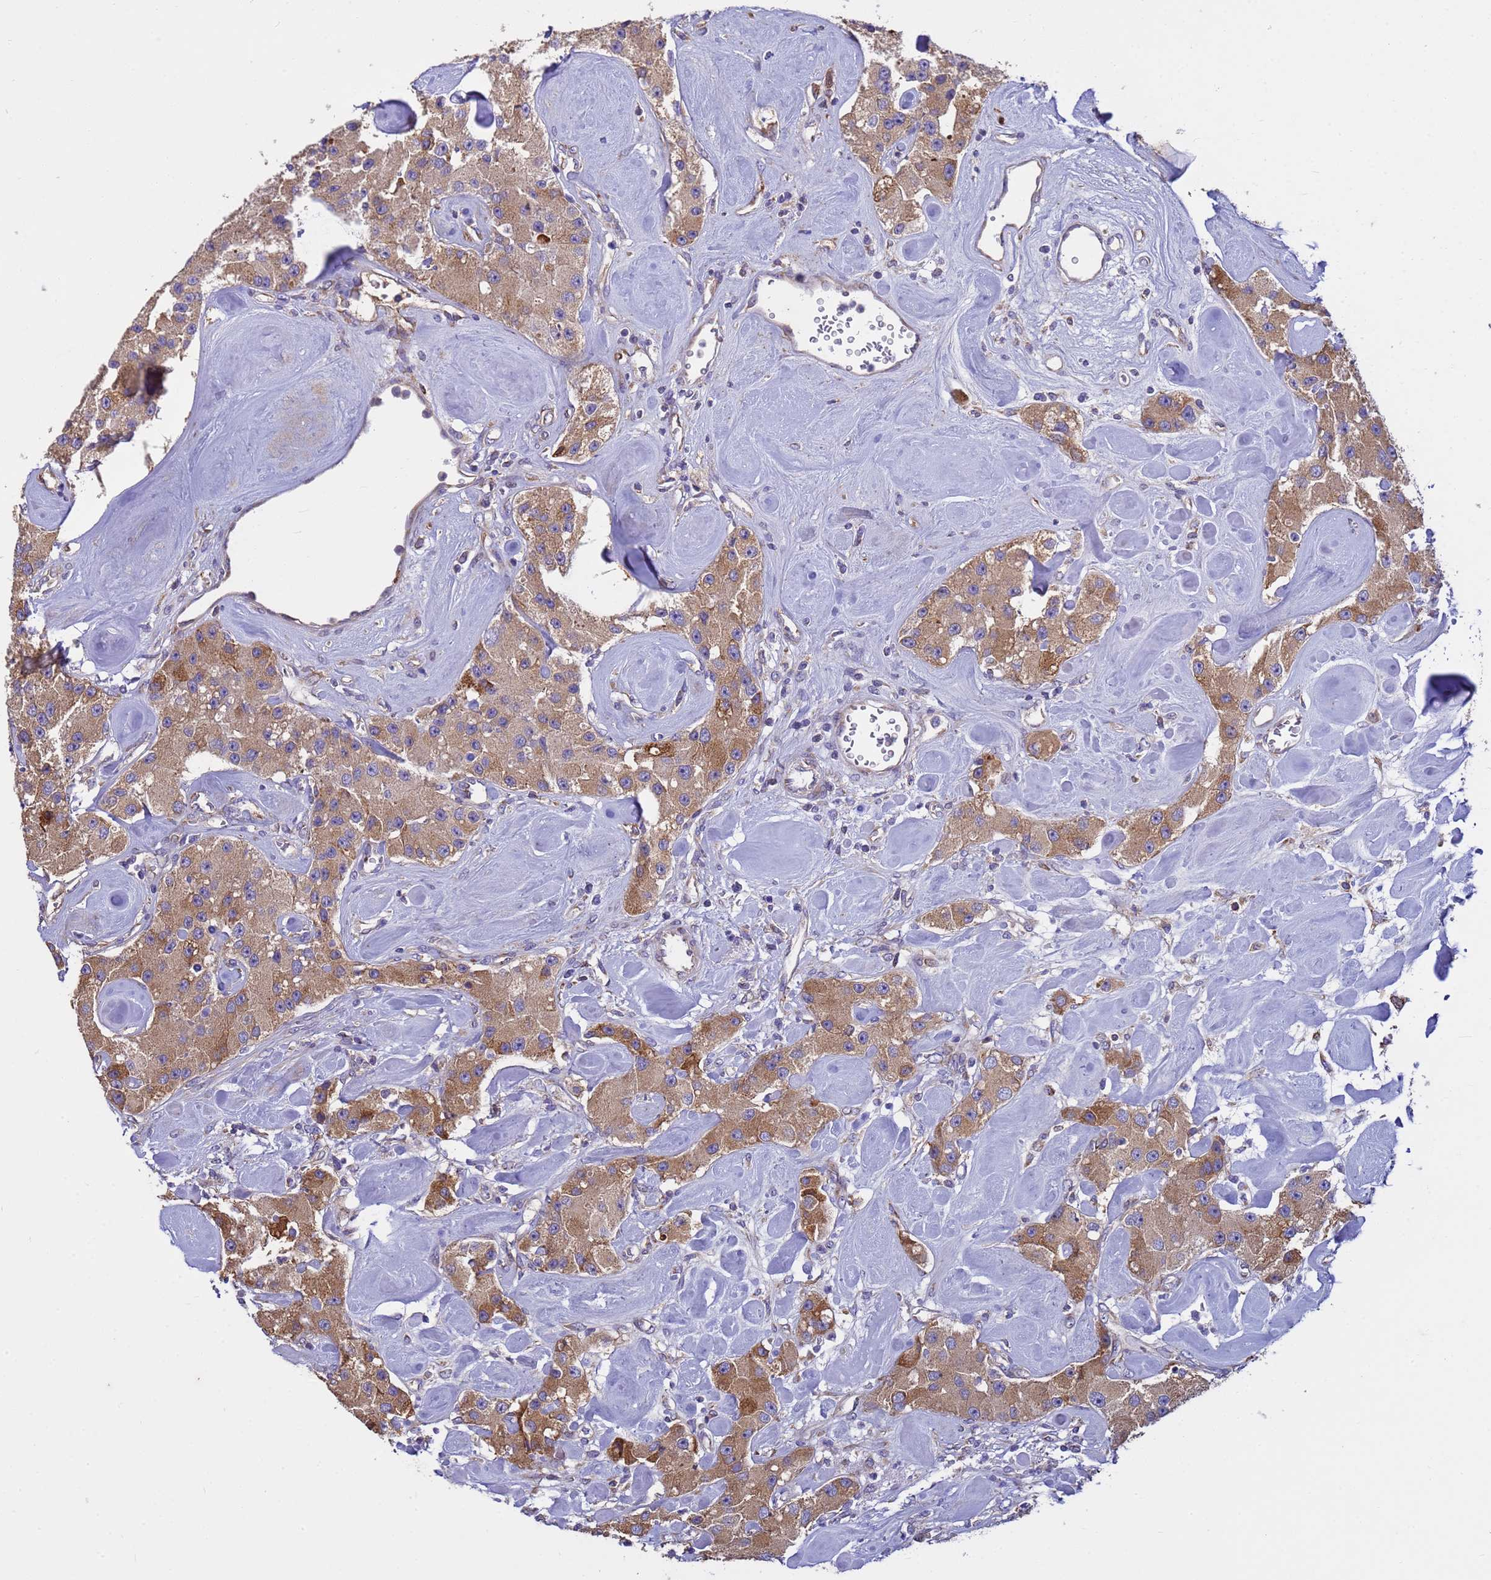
{"staining": {"intensity": "moderate", "quantity": ">75%", "location": "cytoplasmic/membranous"}, "tissue": "carcinoid", "cell_type": "Tumor cells", "image_type": "cancer", "snomed": [{"axis": "morphology", "description": "Carcinoid, malignant, NOS"}, {"axis": "topography", "description": "Pancreas"}], "caption": "Brown immunohistochemical staining in carcinoid (malignant) exhibits moderate cytoplasmic/membranous positivity in approximately >75% of tumor cells. Immunohistochemistry (ihc) stains the protein of interest in brown and the nuclei are stained blue.", "gene": "THAP5", "patient": {"sex": "male", "age": 41}}